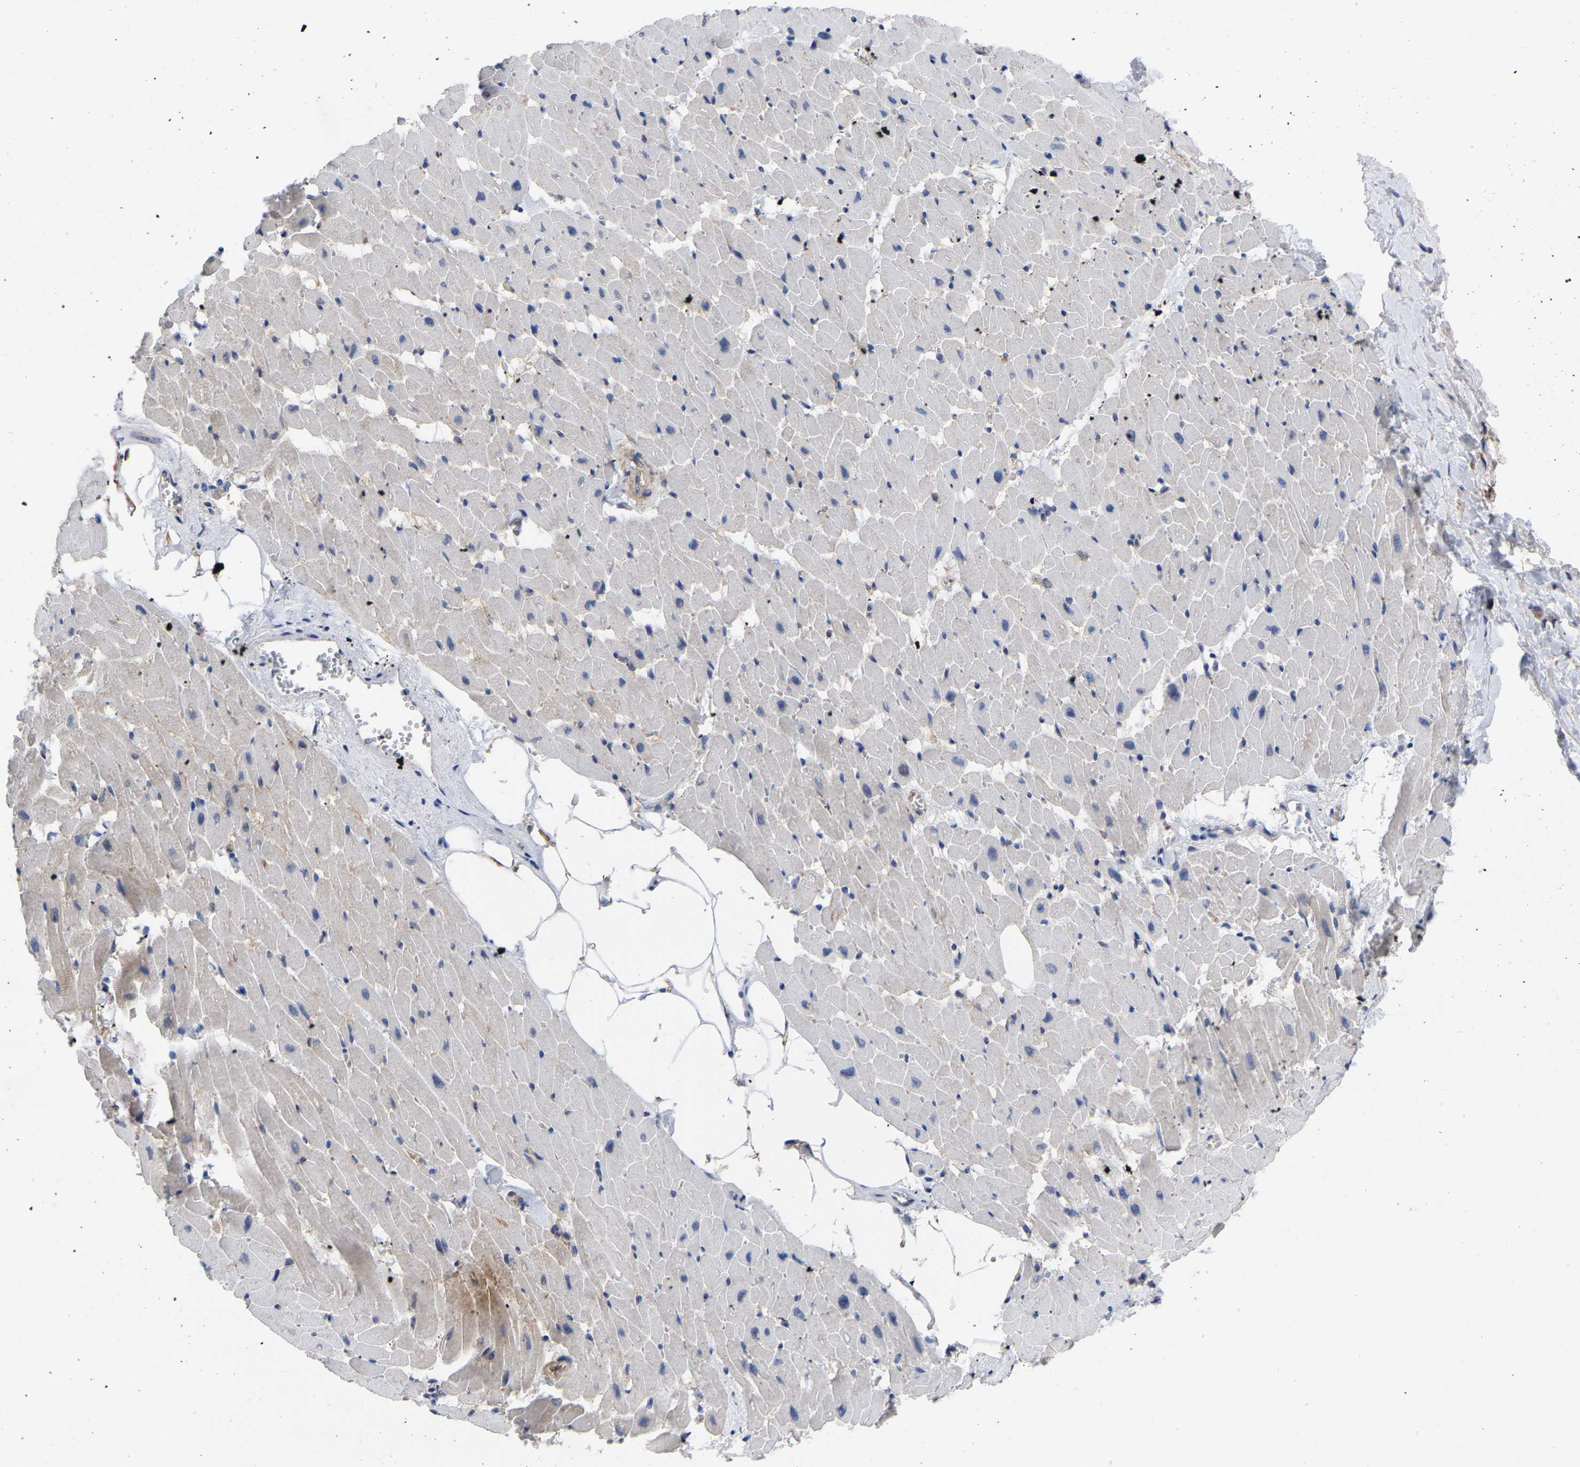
{"staining": {"intensity": "weak", "quantity": "<25%", "location": "cytoplasmic/membranous"}, "tissue": "heart muscle", "cell_type": "Cardiomyocytes", "image_type": "normal", "snomed": [{"axis": "morphology", "description": "Normal tissue, NOS"}, {"axis": "topography", "description": "Heart"}], "caption": "Cardiomyocytes show no significant positivity in normal heart muscle. (DAB (3,3'-diaminobenzidine) immunohistochemistry (IHC) with hematoxylin counter stain).", "gene": "TCP1", "patient": {"sex": "female", "age": 19}}